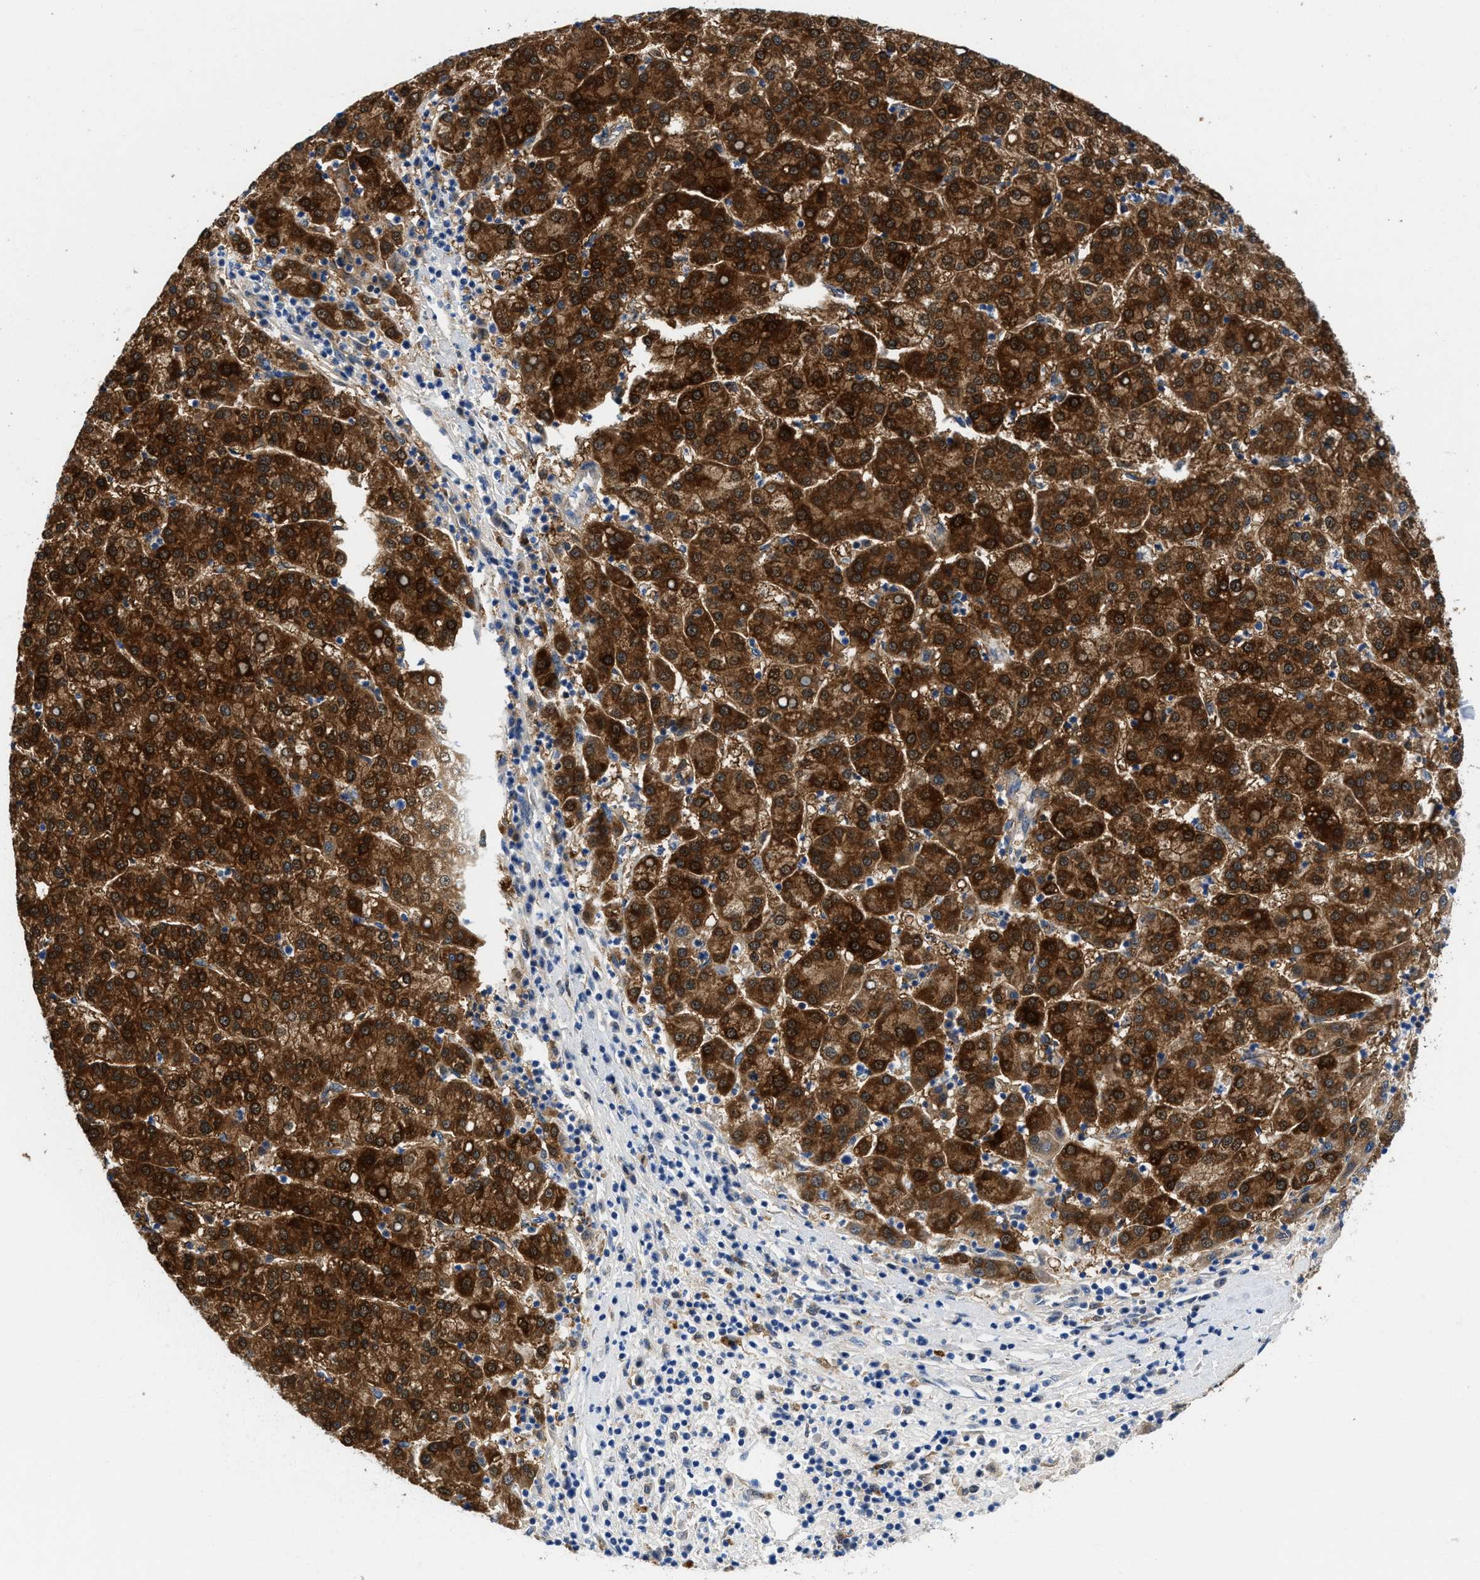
{"staining": {"intensity": "strong", "quantity": ">75%", "location": "cytoplasmic/membranous,nuclear"}, "tissue": "liver cancer", "cell_type": "Tumor cells", "image_type": "cancer", "snomed": [{"axis": "morphology", "description": "Carcinoma, Hepatocellular, NOS"}, {"axis": "topography", "description": "Liver"}], "caption": "Immunohistochemistry (IHC) of liver hepatocellular carcinoma shows high levels of strong cytoplasmic/membranous and nuclear positivity in about >75% of tumor cells.", "gene": "CBR1", "patient": {"sex": "female", "age": 58}}